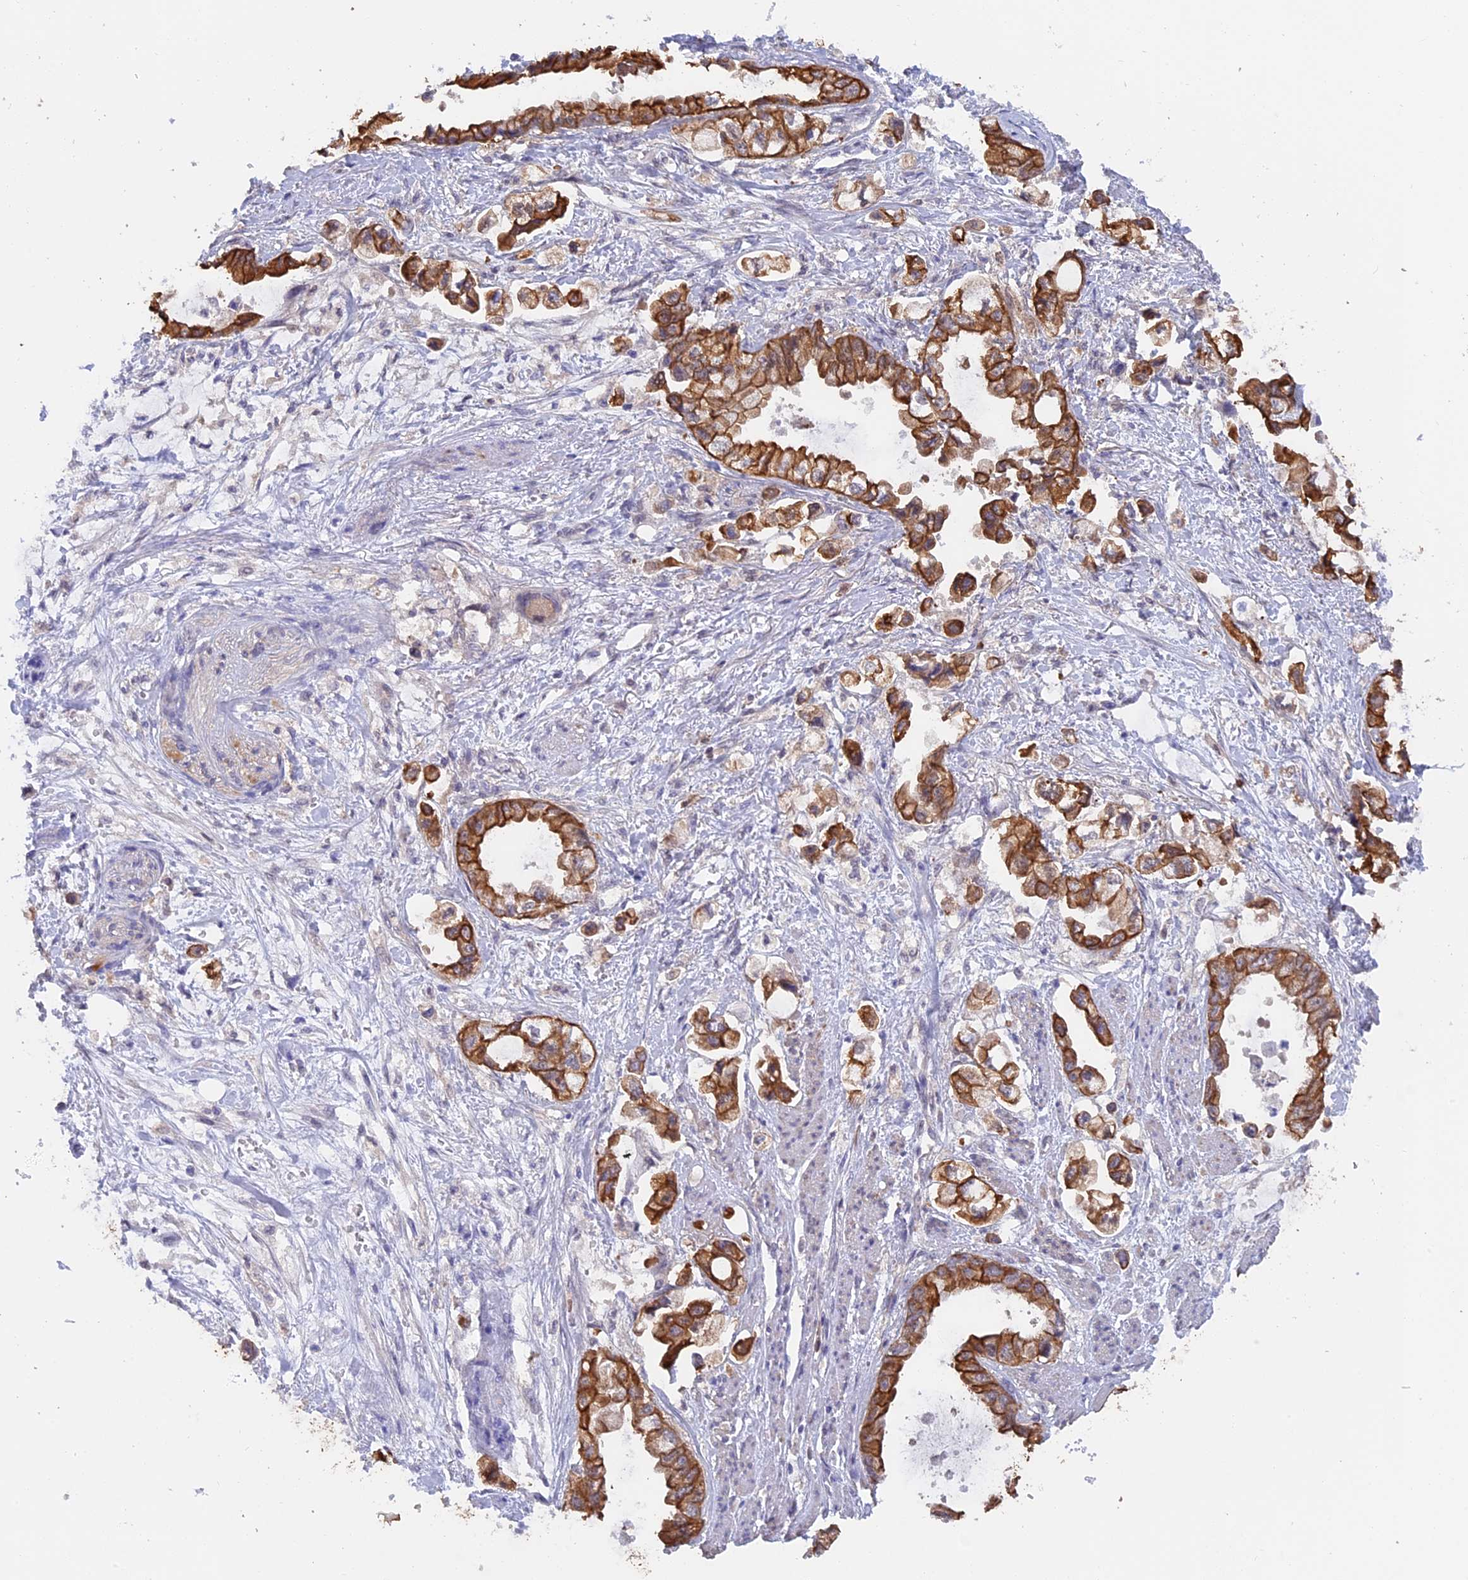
{"staining": {"intensity": "strong", "quantity": ">75%", "location": "cytoplasmic/membranous"}, "tissue": "stomach cancer", "cell_type": "Tumor cells", "image_type": "cancer", "snomed": [{"axis": "morphology", "description": "Adenocarcinoma, NOS"}, {"axis": "topography", "description": "Stomach"}], "caption": "Immunohistochemistry (IHC) micrograph of human stomach cancer (adenocarcinoma) stained for a protein (brown), which demonstrates high levels of strong cytoplasmic/membranous staining in about >75% of tumor cells.", "gene": "STUB1", "patient": {"sex": "male", "age": 62}}